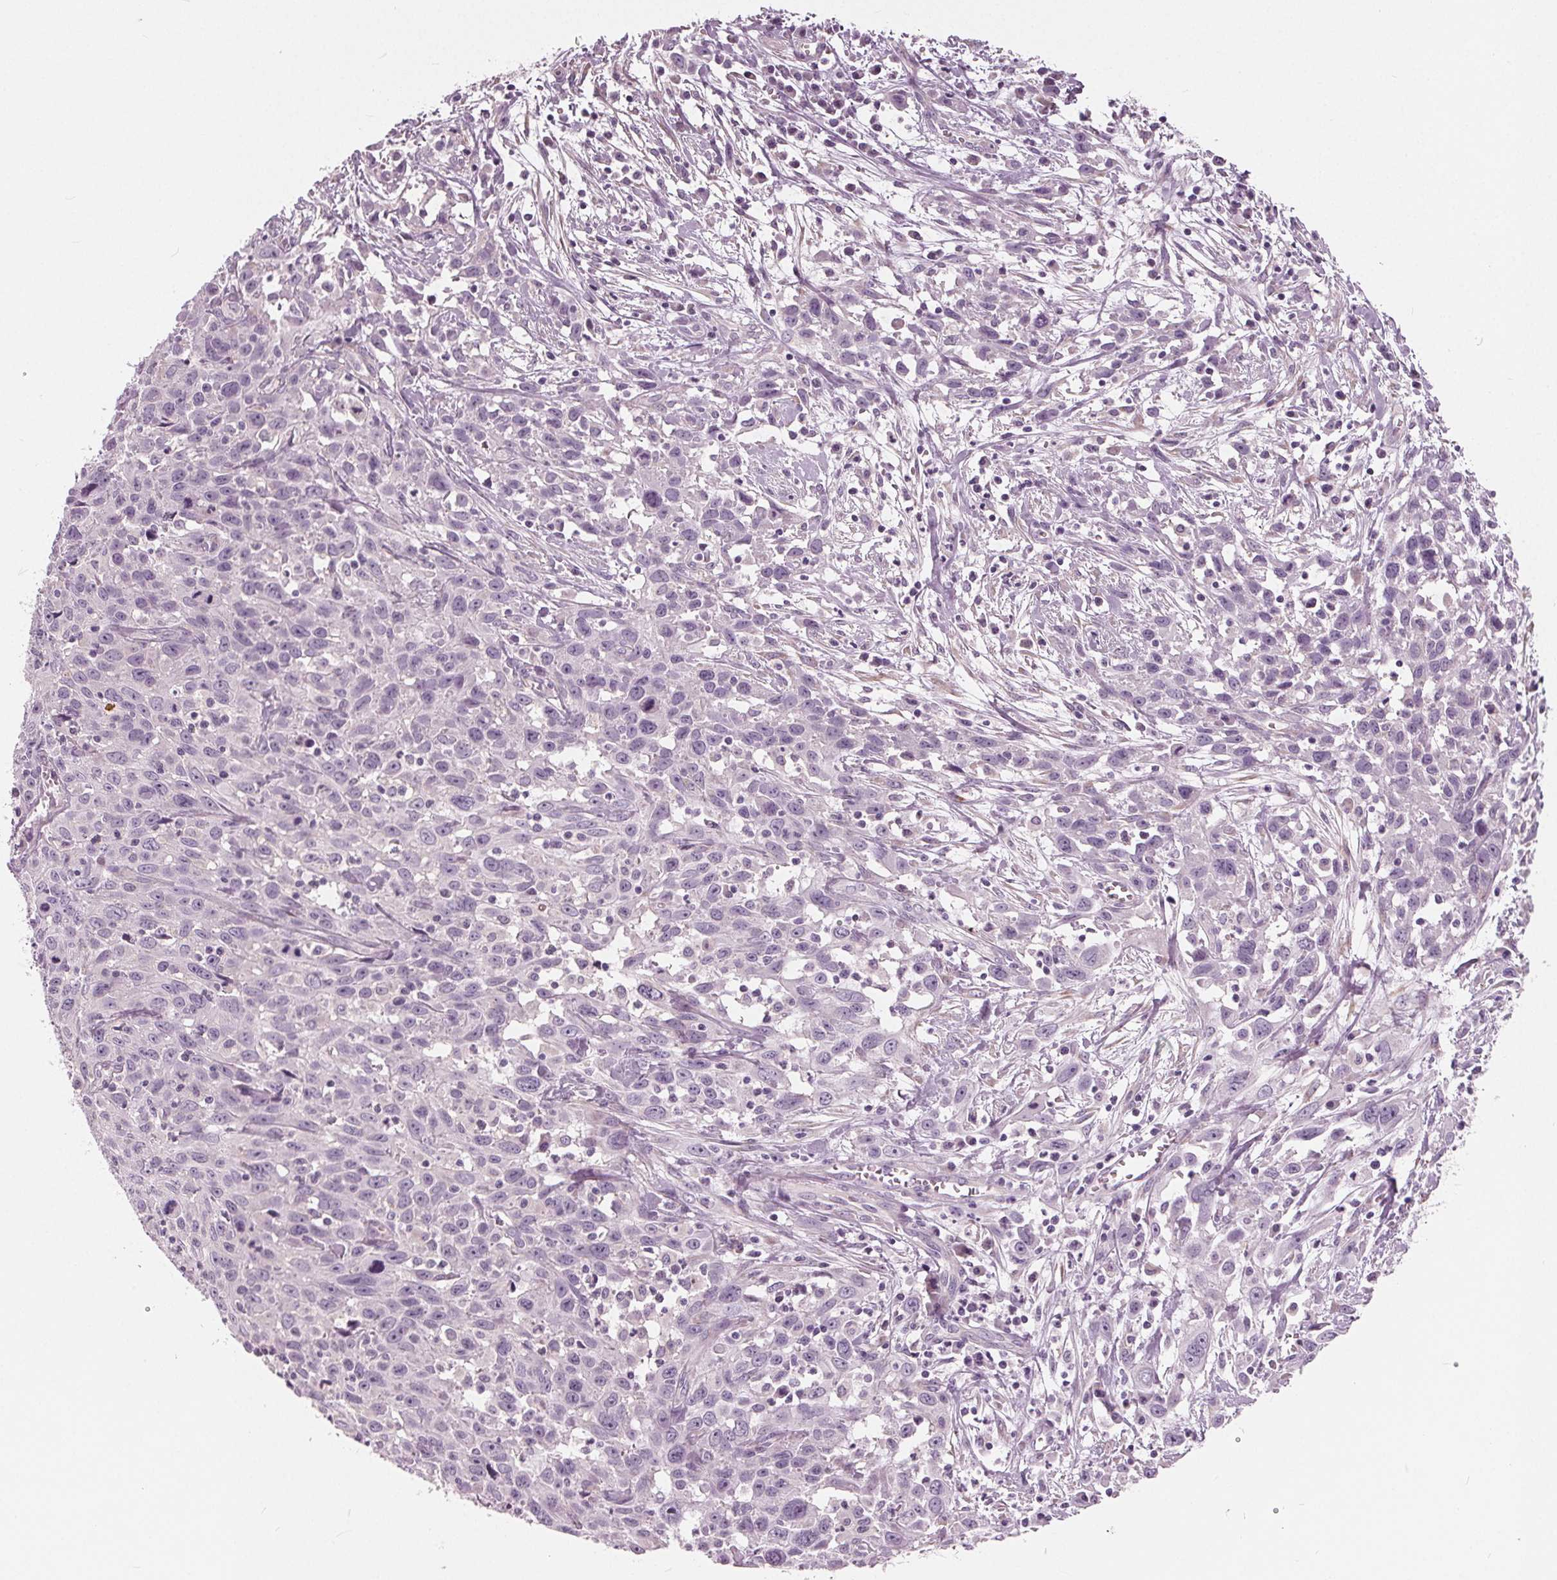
{"staining": {"intensity": "negative", "quantity": "none", "location": "none"}, "tissue": "cervical cancer", "cell_type": "Tumor cells", "image_type": "cancer", "snomed": [{"axis": "morphology", "description": "Squamous cell carcinoma, NOS"}, {"axis": "topography", "description": "Cervix"}], "caption": "The immunohistochemistry (IHC) histopathology image has no significant staining in tumor cells of cervical squamous cell carcinoma tissue.", "gene": "LHFPL7", "patient": {"sex": "female", "age": 38}}